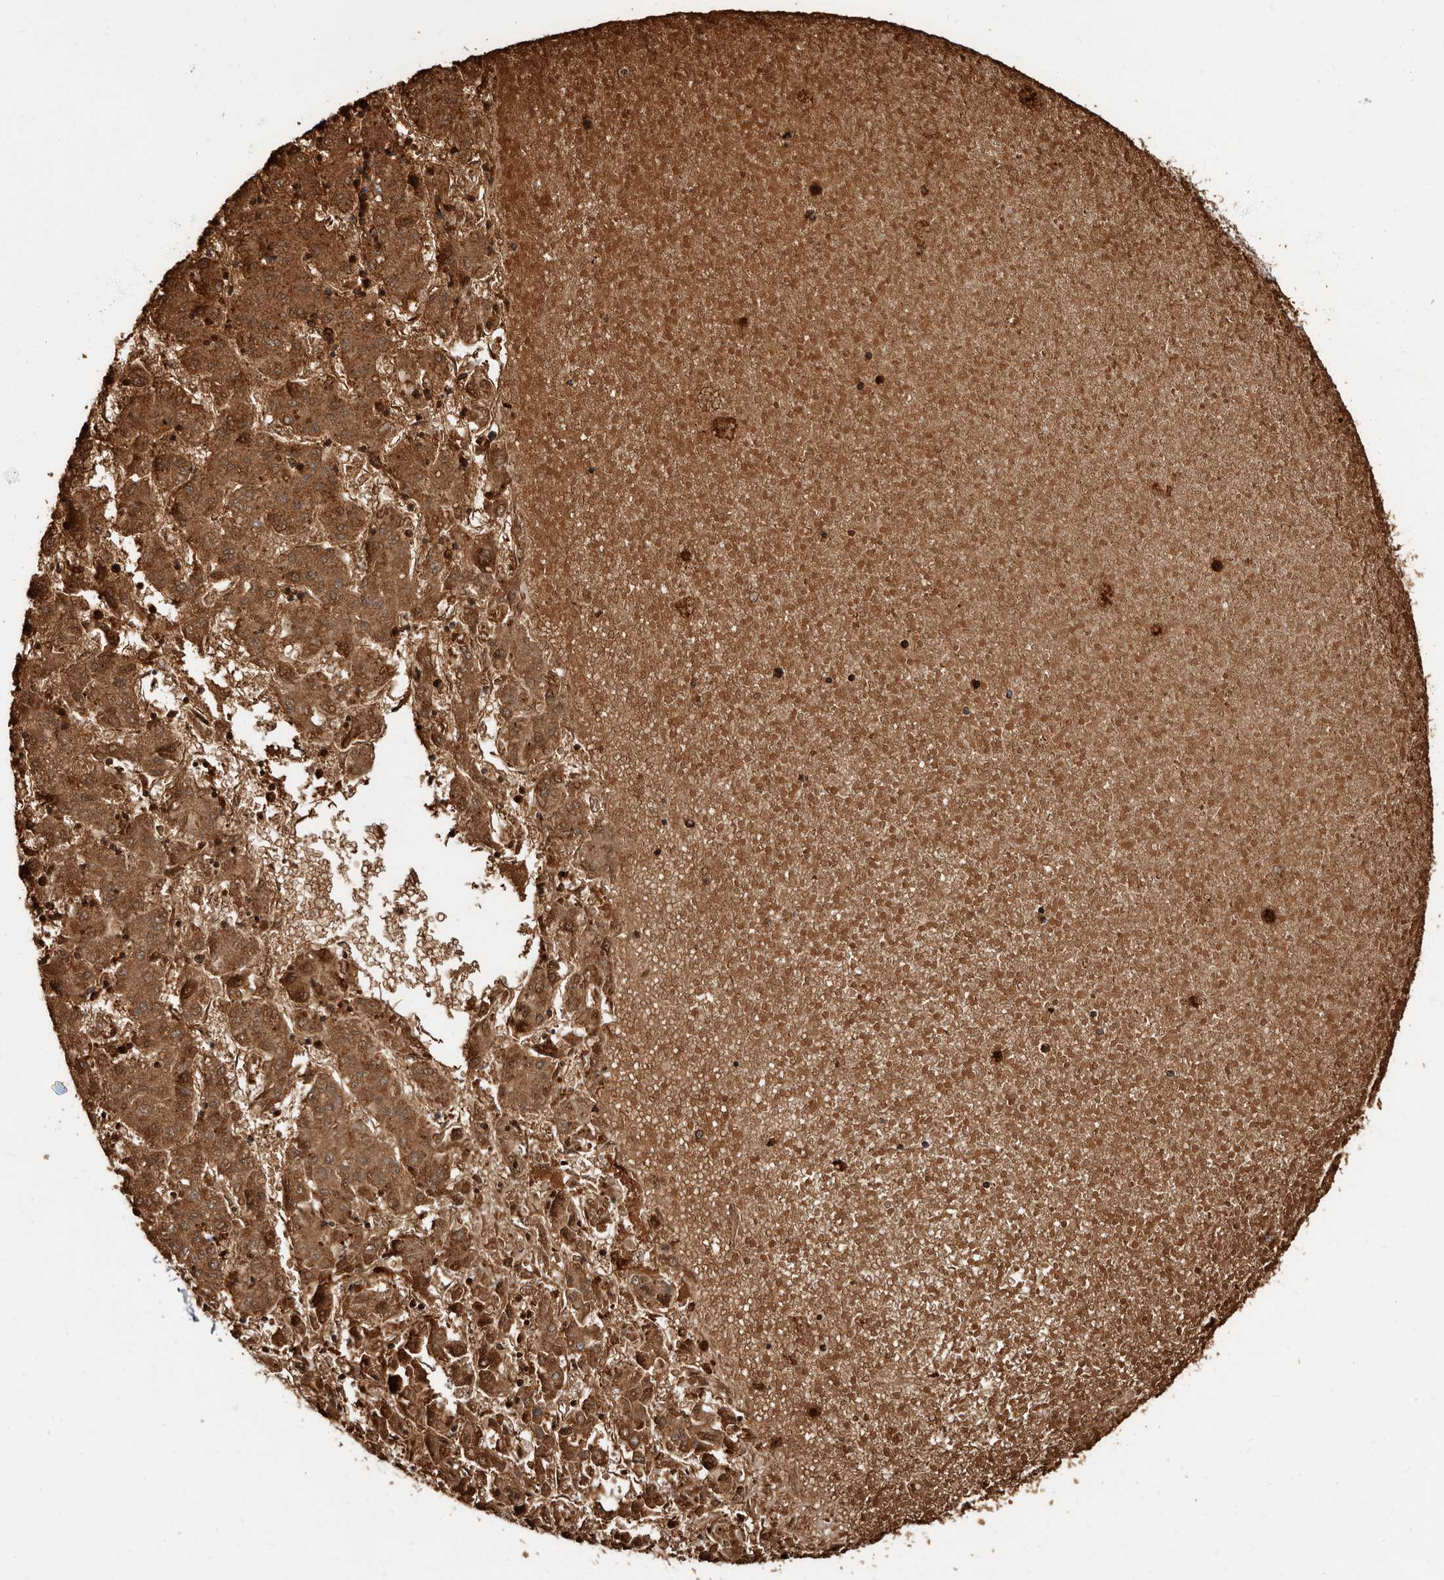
{"staining": {"intensity": "strong", "quantity": ">75%", "location": "cytoplasmic/membranous"}, "tissue": "liver cancer", "cell_type": "Tumor cells", "image_type": "cancer", "snomed": [{"axis": "morphology", "description": "Carcinoma, Hepatocellular, NOS"}, {"axis": "topography", "description": "Liver"}], "caption": "Immunohistochemical staining of liver cancer displays high levels of strong cytoplasmic/membranous staining in approximately >75% of tumor cells.", "gene": "BAX", "patient": {"sex": "male", "age": 72}}